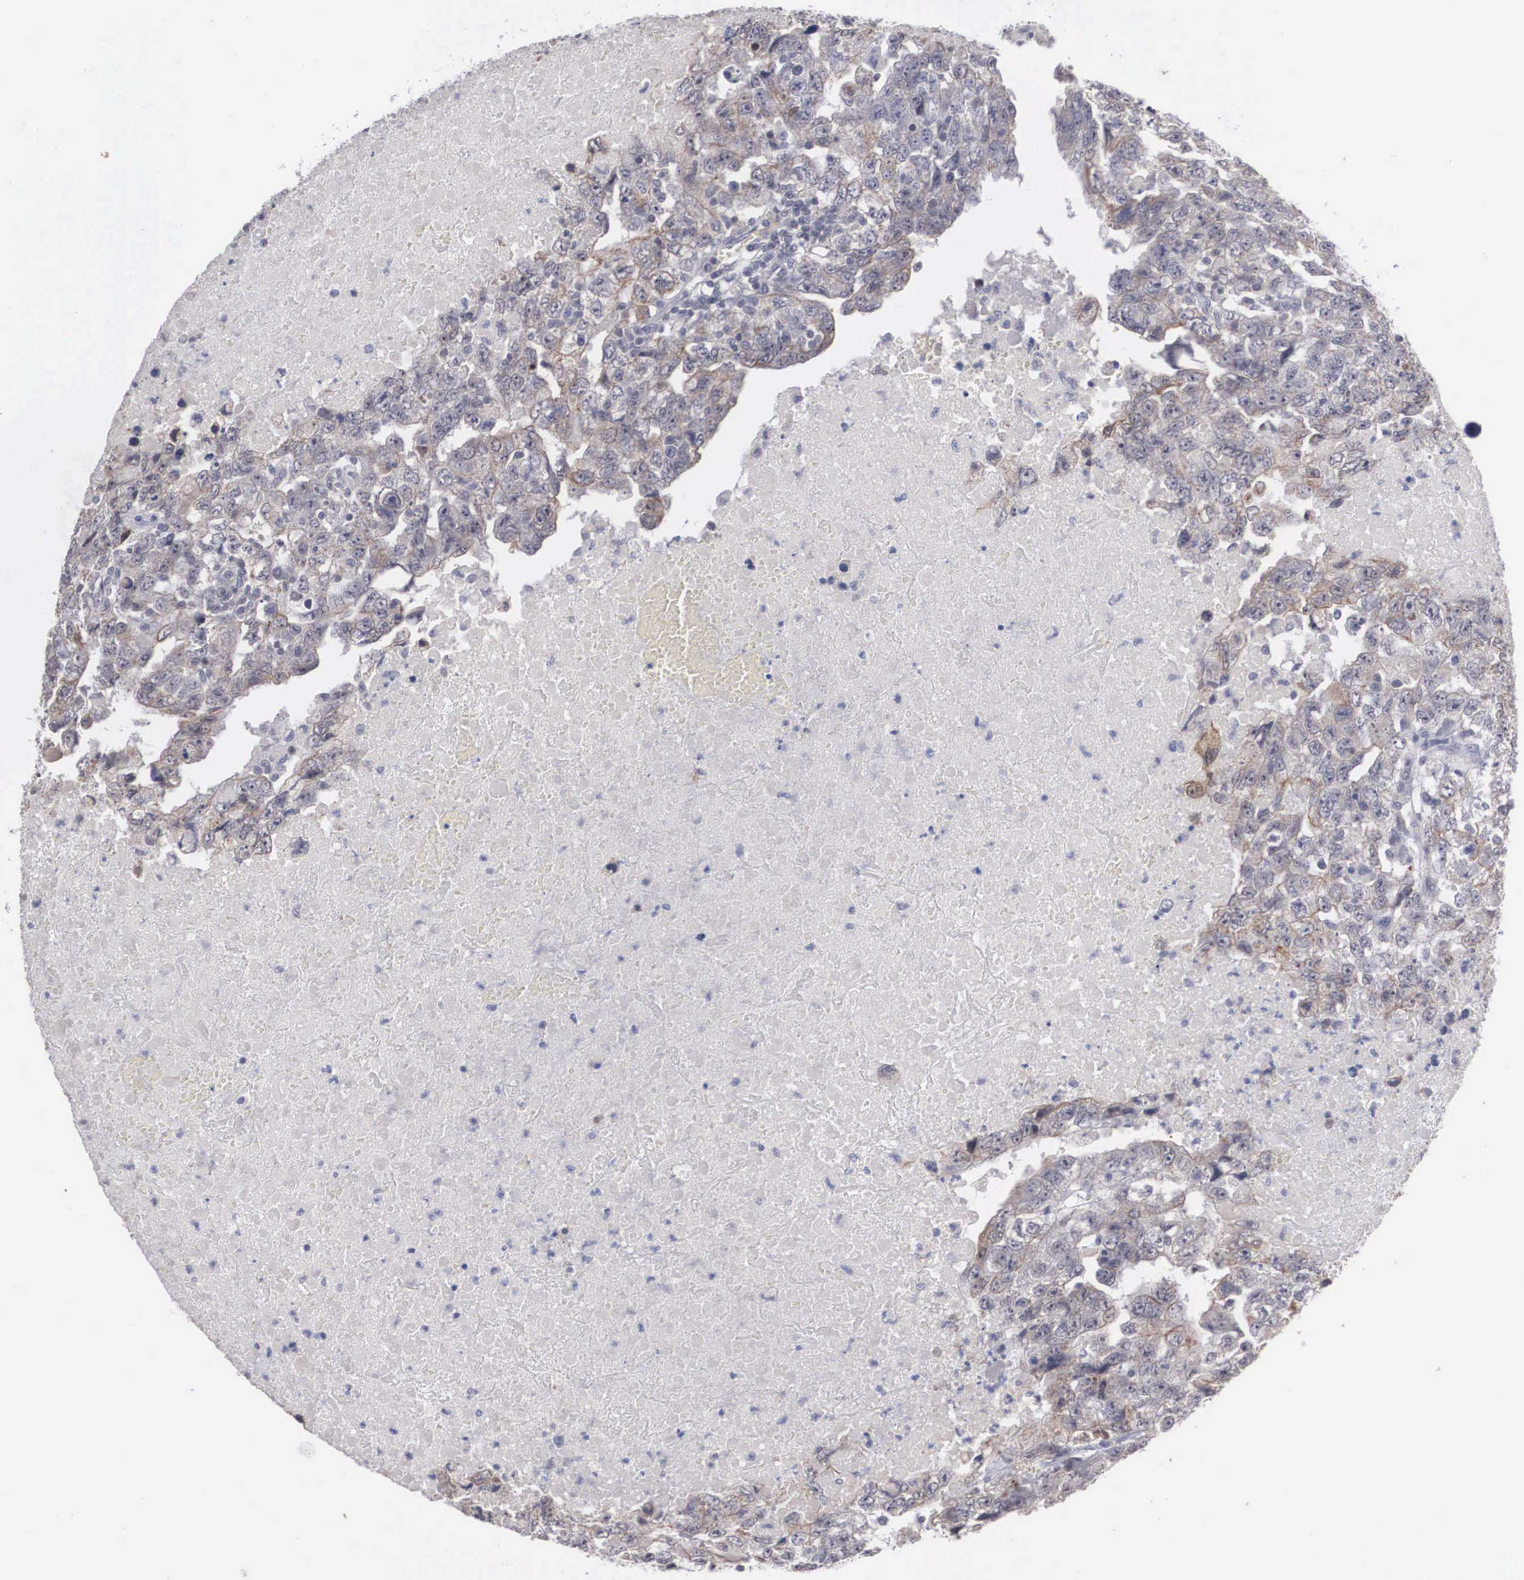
{"staining": {"intensity": "weak", "quantity": "<25%", "location": "cytoplasmic/membranous"}, "tissue": "testis cancer", "cell_type": "Tumor cells", "image_type": "cancer", "snomed": [{"axis": "morphology", "description": "Carcinoma, Embryonal, NOS"}, {"axis": "topography", "description": "Testis"}], "caption": "Immunohistochemistry (IHC) of human testis cancer (embryonal carcinoma) displays no positivity in tumor cells. (IHC, brightfield microscopy, high magnification).", "gene": "WDR89", "patient": {"sex": "male", "age": 36}}